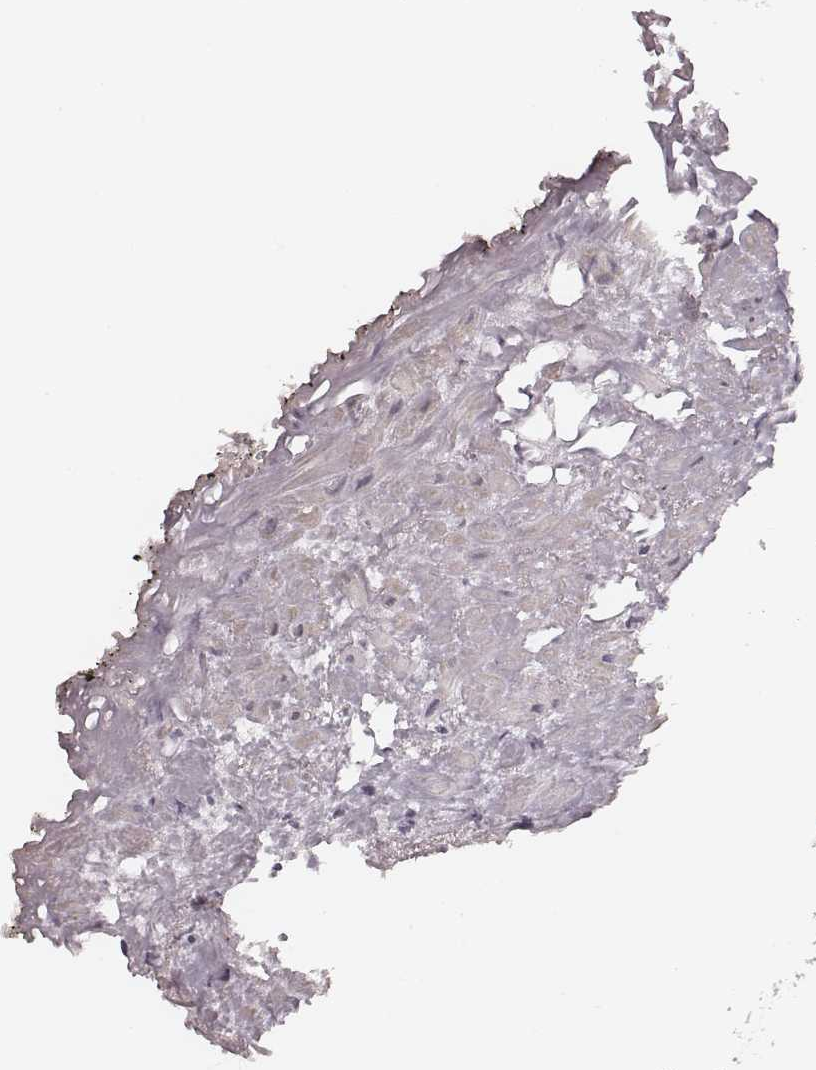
{"staining": {"intensity": "negative", "quantity": "none", "location": "none"}, "tissue": "prostate cancer", "cell_type": "Tumor cells", "image_type": "cancer", "snomed": [{"axis": "morphology", "description": "Adenocarcinoma, High grade"}, {"axis": "topography", "description": "Prostate"}], "caption": "Immunohistochemical staining of prostate high-grade adenocarcinoma reveals no significant staining in tumor cells.", "gene": "S100Z", "patient": {"sex": "male", "age": 90}}